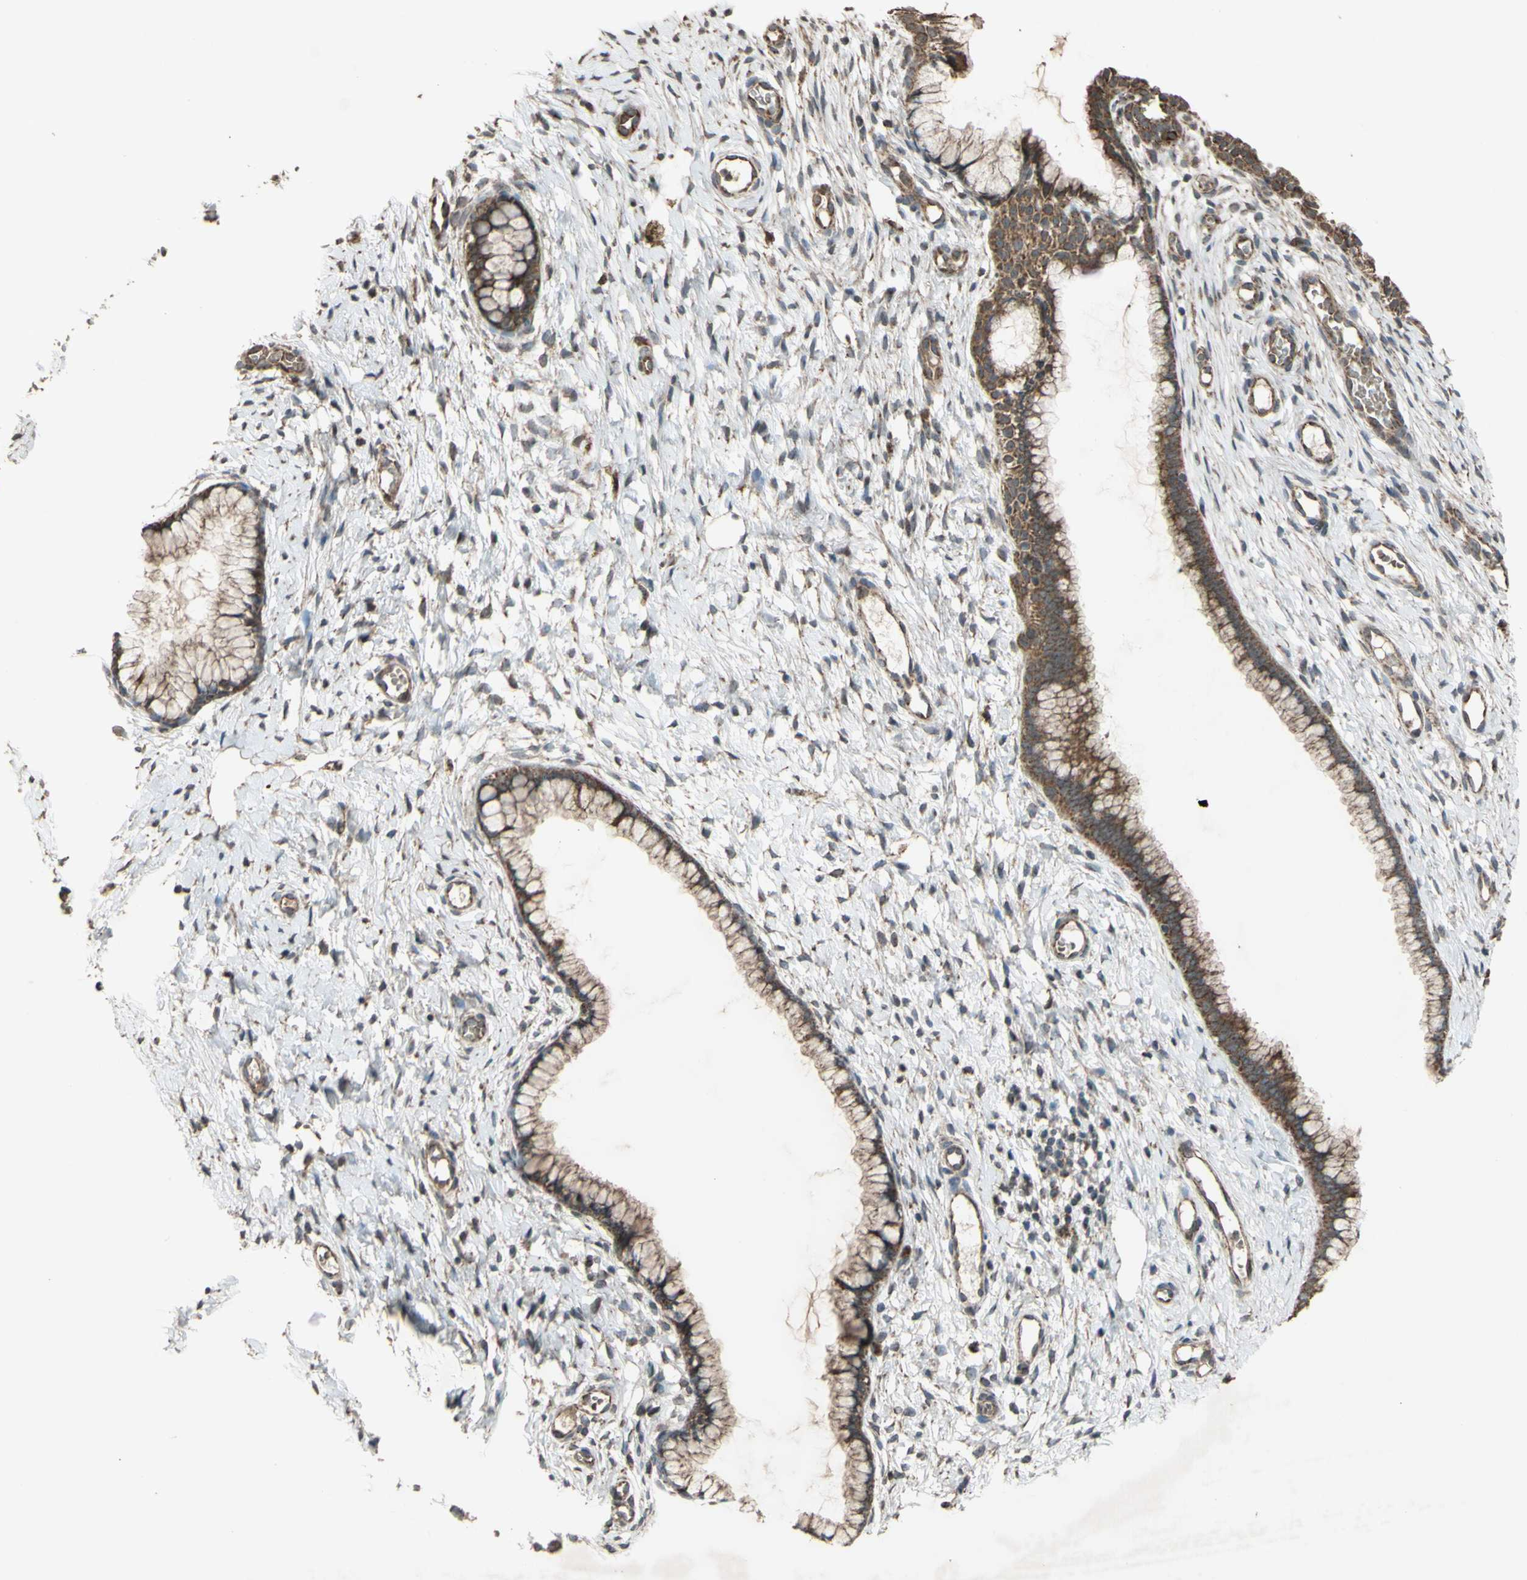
{"staining": {"intensity": "moderate", "quantity": ">75%", "location": "cytoplasmic/membranous"}, "tissue": "cervix", "cell_type": "Glandular cells", "image_type": "normal", "snomed": [{"axis": "morphology", "description": "Normal tissue, NOS"}, {"axis": "topography", "description": "Cervix"}], "caption": "Approximately >75% of glandular cells in benign cervix exhibit moderate cytoplasmic/membranous protein staining as visualized by brown immunohistochemical staining.", "gene": "ACOT8", "patient": {"sex": "female", "age": 65}}